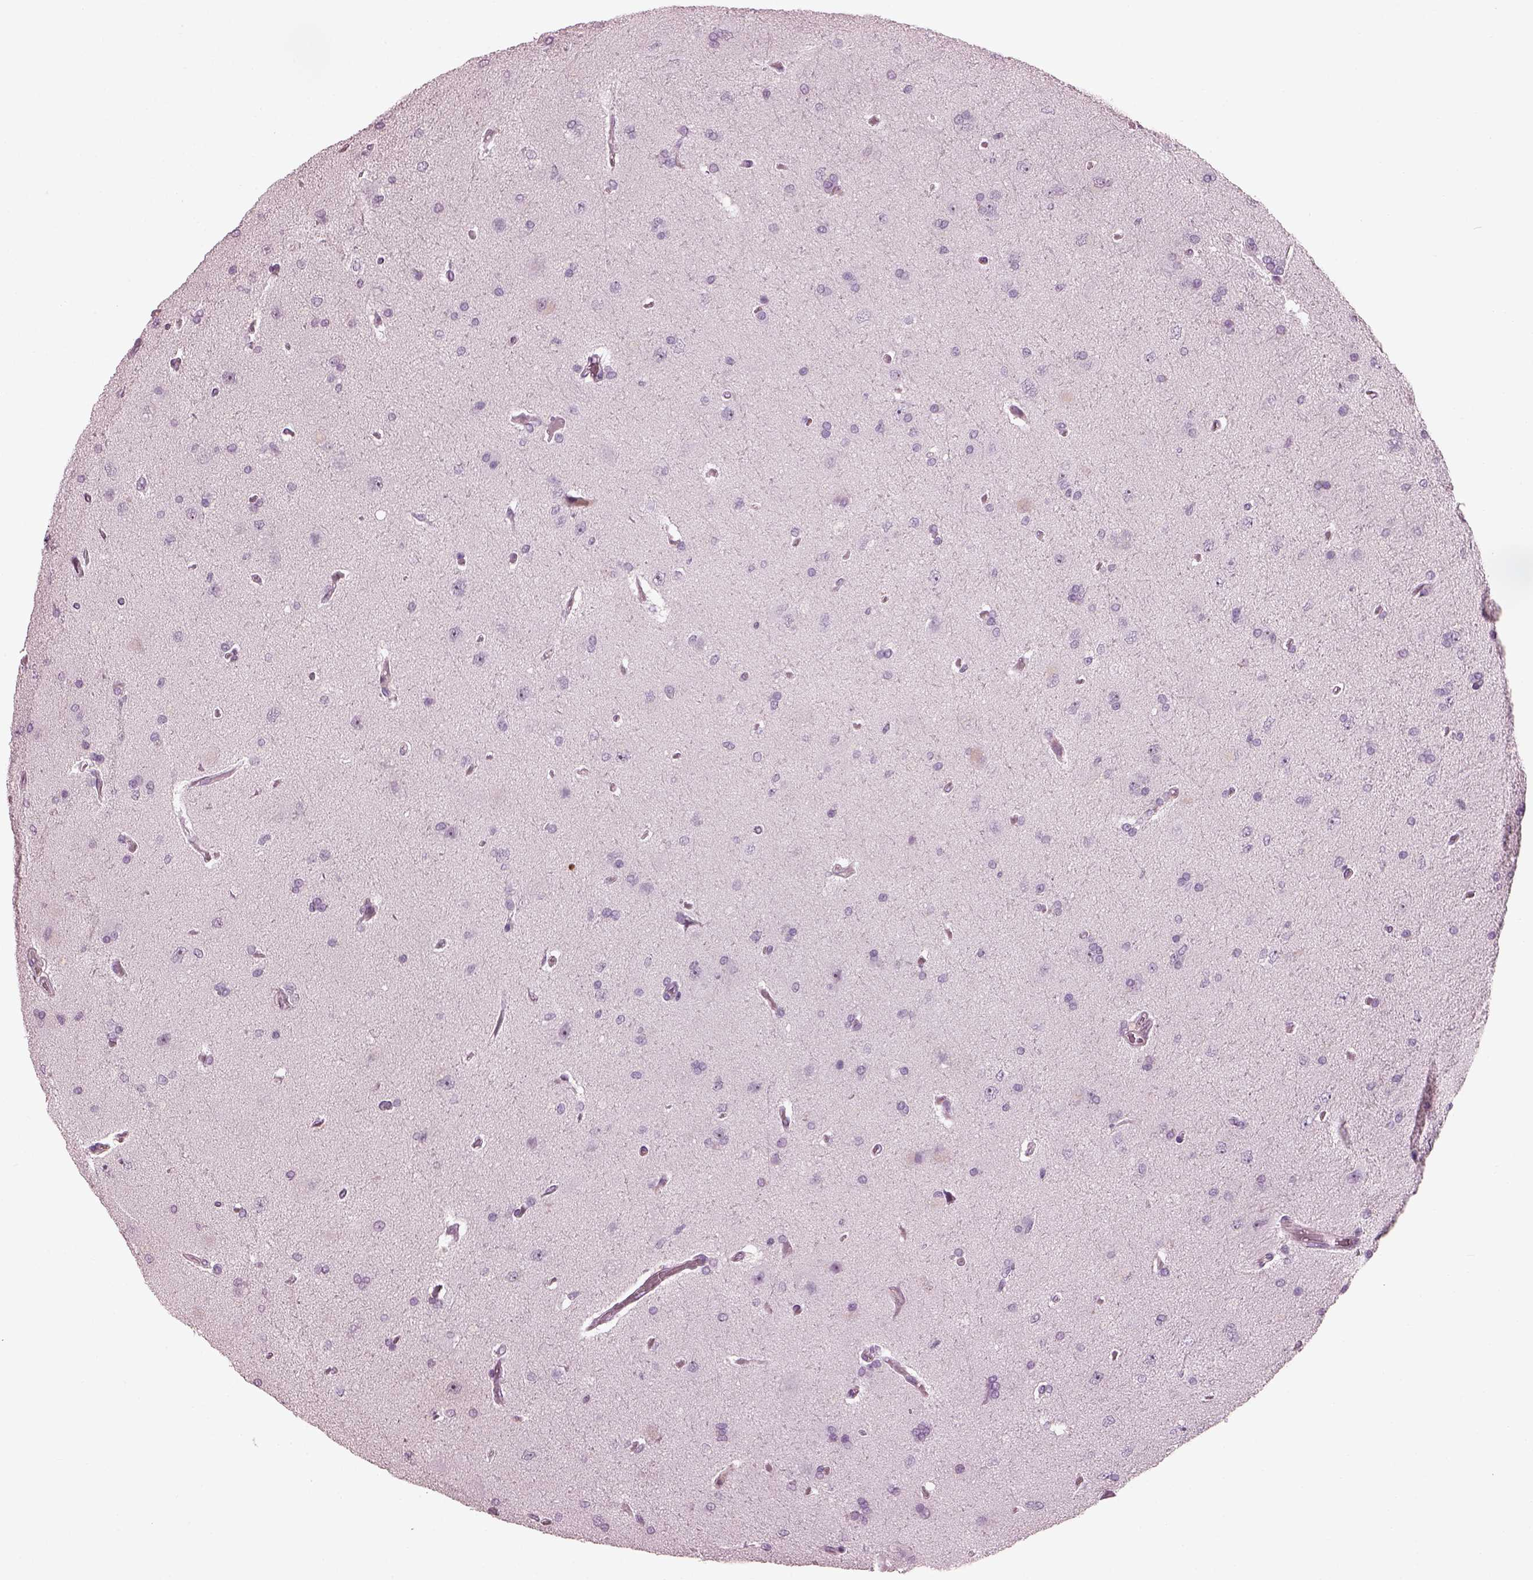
{"staining": {"intensity": "negative", "quantity": "none", "location": "none"}, "tissue": "glioma", "cell_type": "Tumor cells", "image_type": "cancer", "snomed": [{"axis": "morphology", "description": "Glioma, malignant, High grade"}, {"axis": "topography", "description": "Cerebral cortex"}], "caption": "Glioma was stained to show a protein in brown. There is no significant staining in tumor cells. The staining is performed using DAB brown chromogen with nuclei counter-stained in using hematoxylin.", "gene": "BFSP1", "patient": {"sex": "male", "age": 70}}